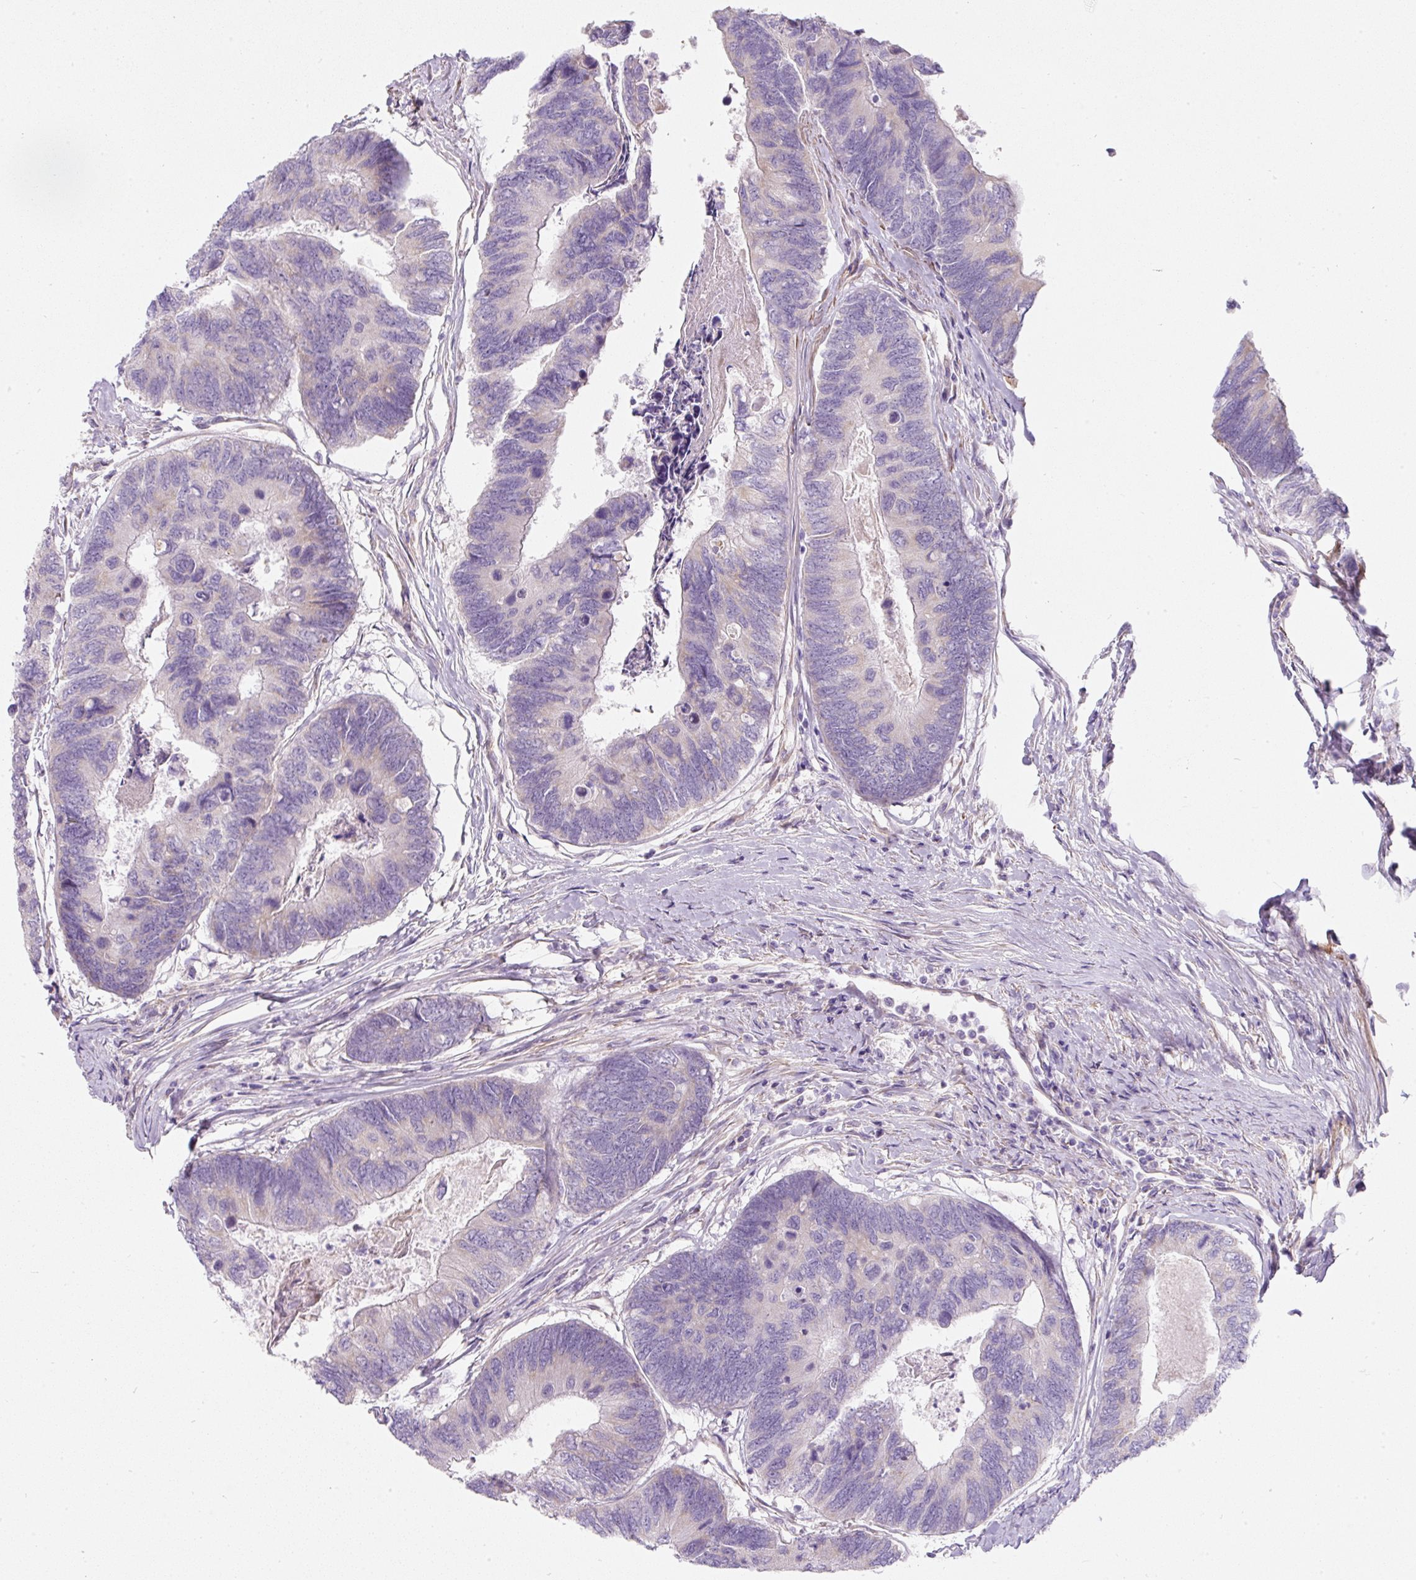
{"staining": {"intensity": "negative", "quantity": "none", "location": "none"}, "tissue": "colorectal cancer", "cell_type": "Tumor cells", "image_type": "cancer", "snomed": [{"axis": "morphology", "description": "Adenocarcinoma, NOS"}, {"axis": "topography", "description": "Colon"}], "caption": "Colorectal adenocarcinoma was stained to show a protein in brown. There is no significant staining in tumor cells. The staining is performed using DAB brown chromogen with nuclei counter-stained in using hematoxylin.", "gene": "ERAP2", "patient": {"sex": "female", "age": 67}}